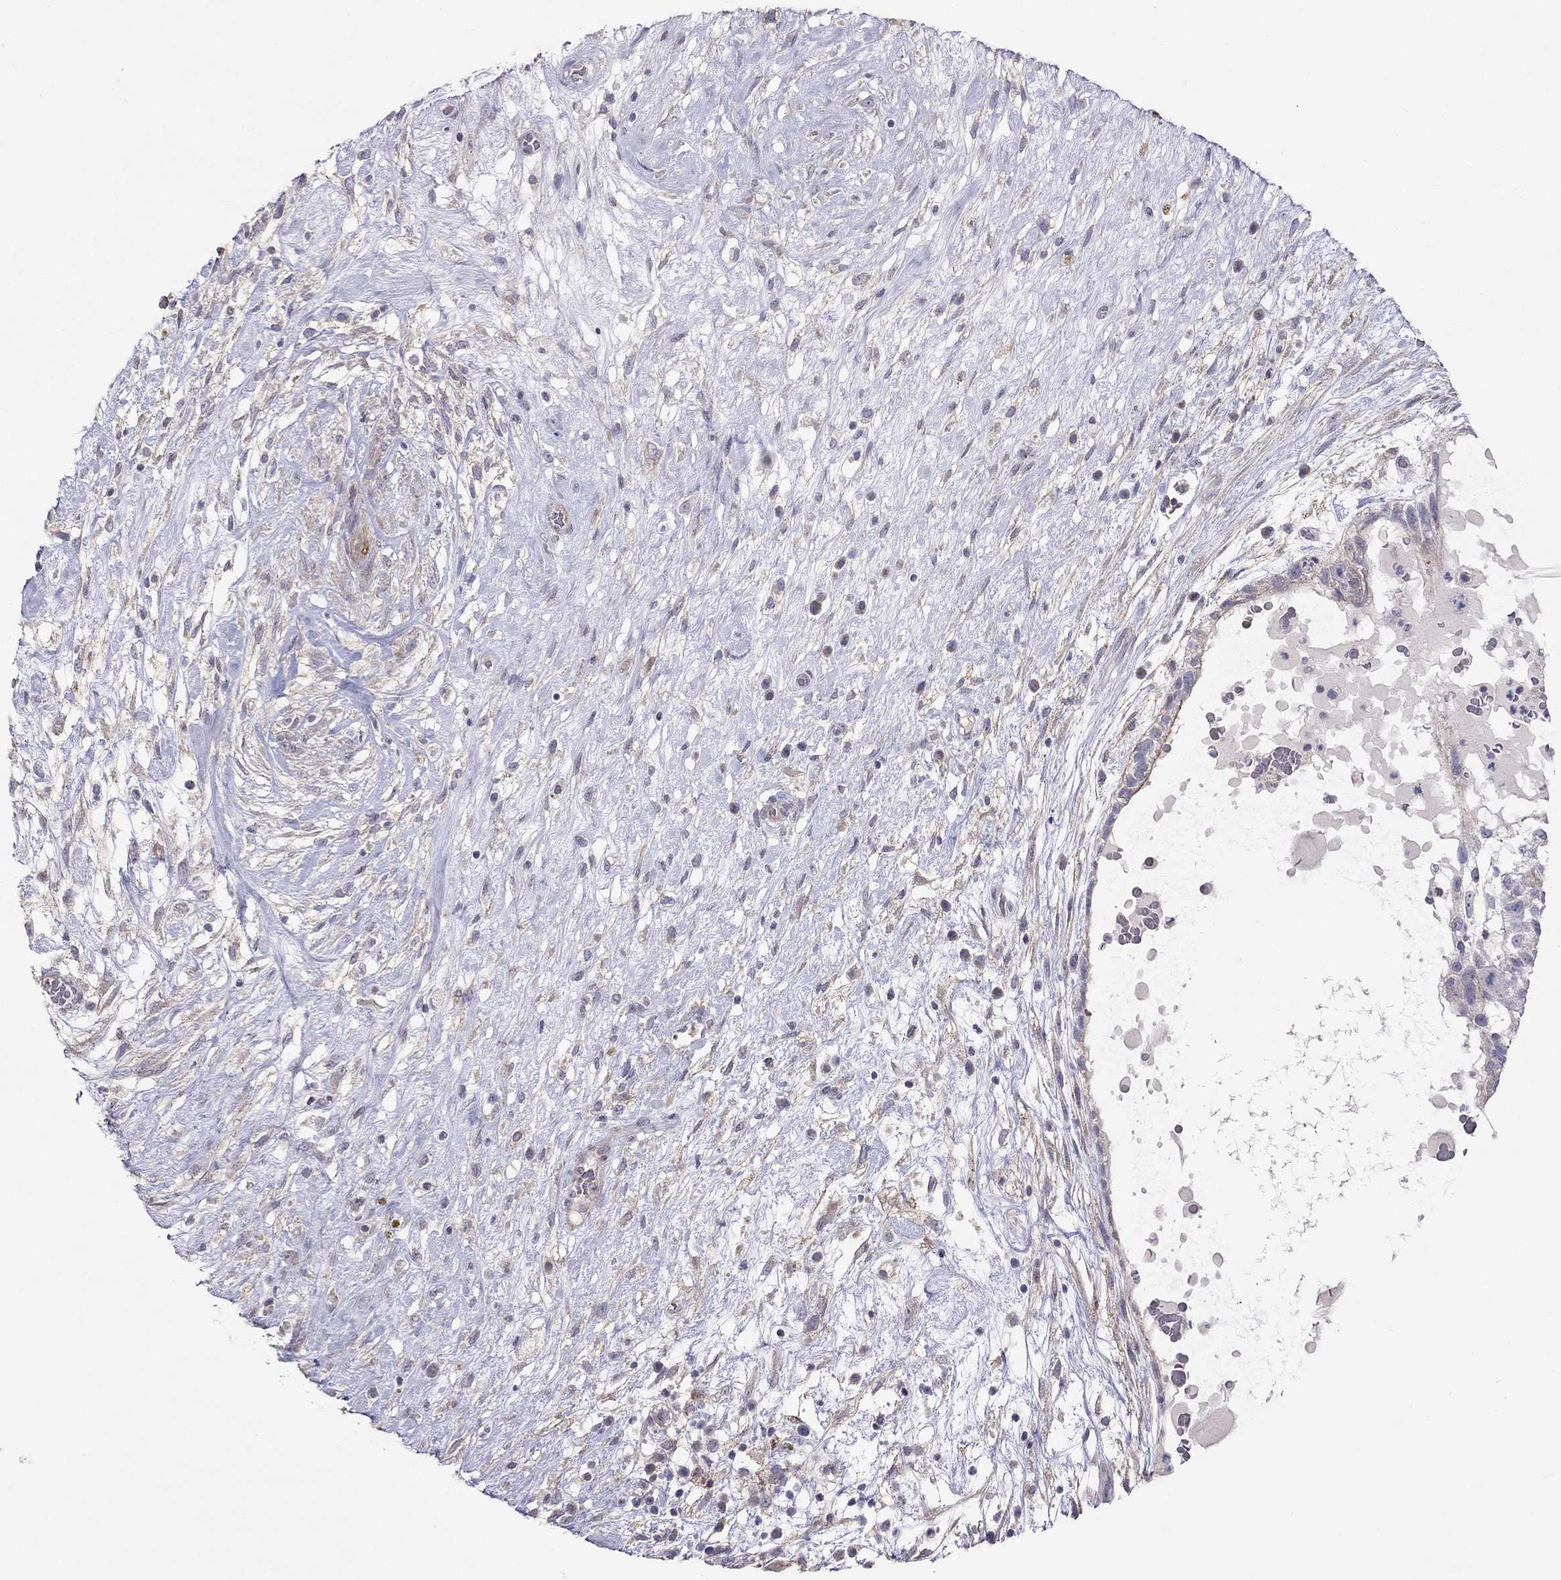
{"staining": {"intensity": "moderate", "quantity": "<25%", "location": "cytoplasmic/membranous"}, "tissue": "testis cancer", "cell_type": "Tumor cells", "image_type": "cancer", "snomed": [{"axis": "morphology", "description": "Normal tissue, NOS"}, {"axis": "morphology", "description": "Carcinoma, Embryonal, NOS"}, {"axis": "topography", "description": "Testis"}], "caption": "Testis embryonal carcinoma stained with DAB immunohistochemistry (IHC) shows low levels of moderate cytoplasmic/membranous expression in approximately <25% of tumor cells.", "gene": "SYTL2", "patient": {"sex": "male", "age": 32}}